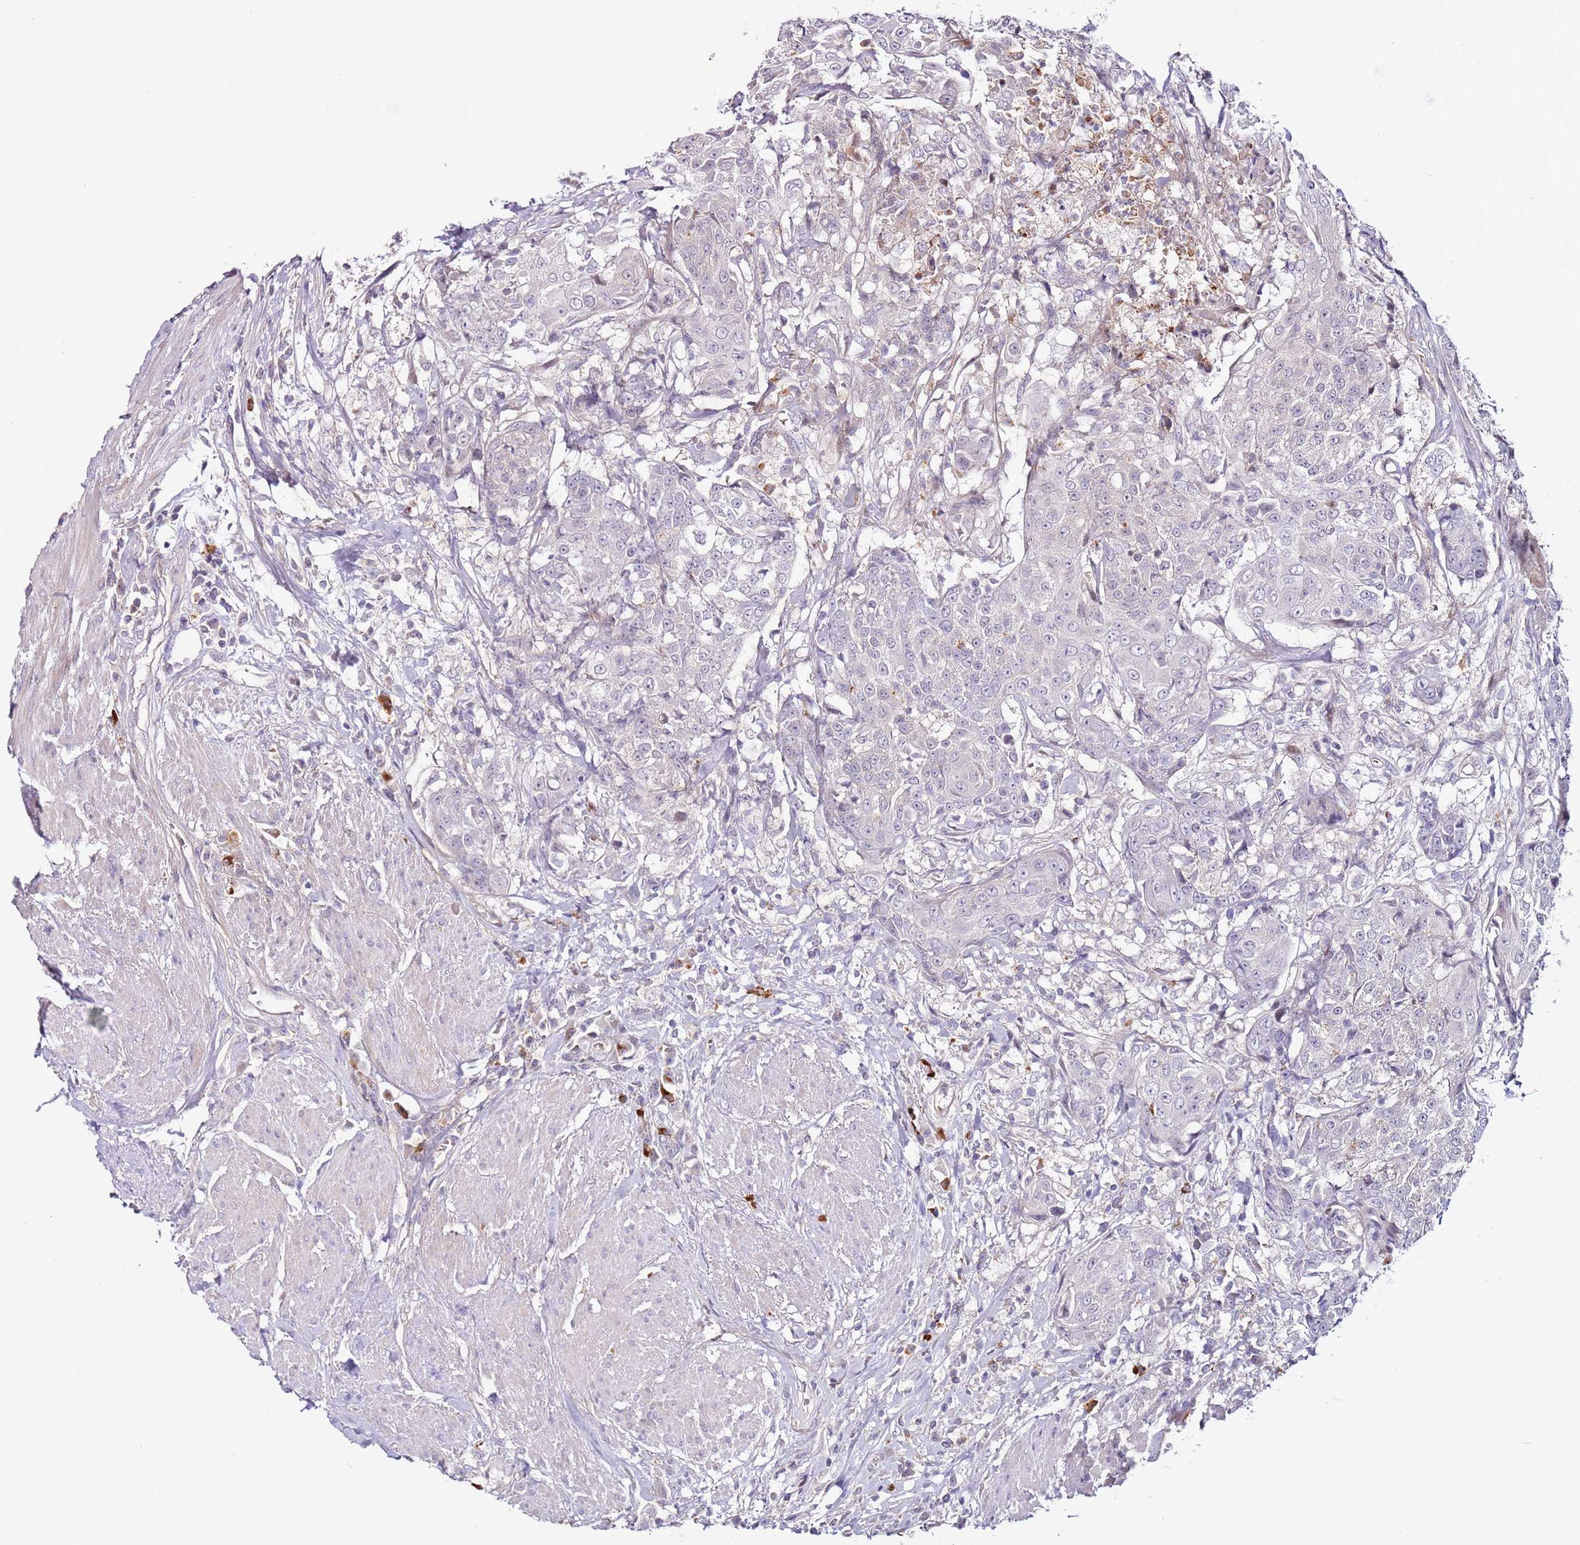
{"staining": {"intensity": "negative", "quantity": "none", "location": "none"}, "tissue": "urothelial cancer", "cell_type": "Tumor cells", "image_type": "cancer", "snomed": [{"axis": "morphology", "description": "Urothelial carcinoma, High grade"}, {"axis": "topography", "description": "Urinary bladder"}], "caption": "This is an immunohistochemistry histopathology image of human urothelial cancer. There is no expression in tumor cells.", "gene": "MTG2", "patient": {"sex": "female", "age": 63}}